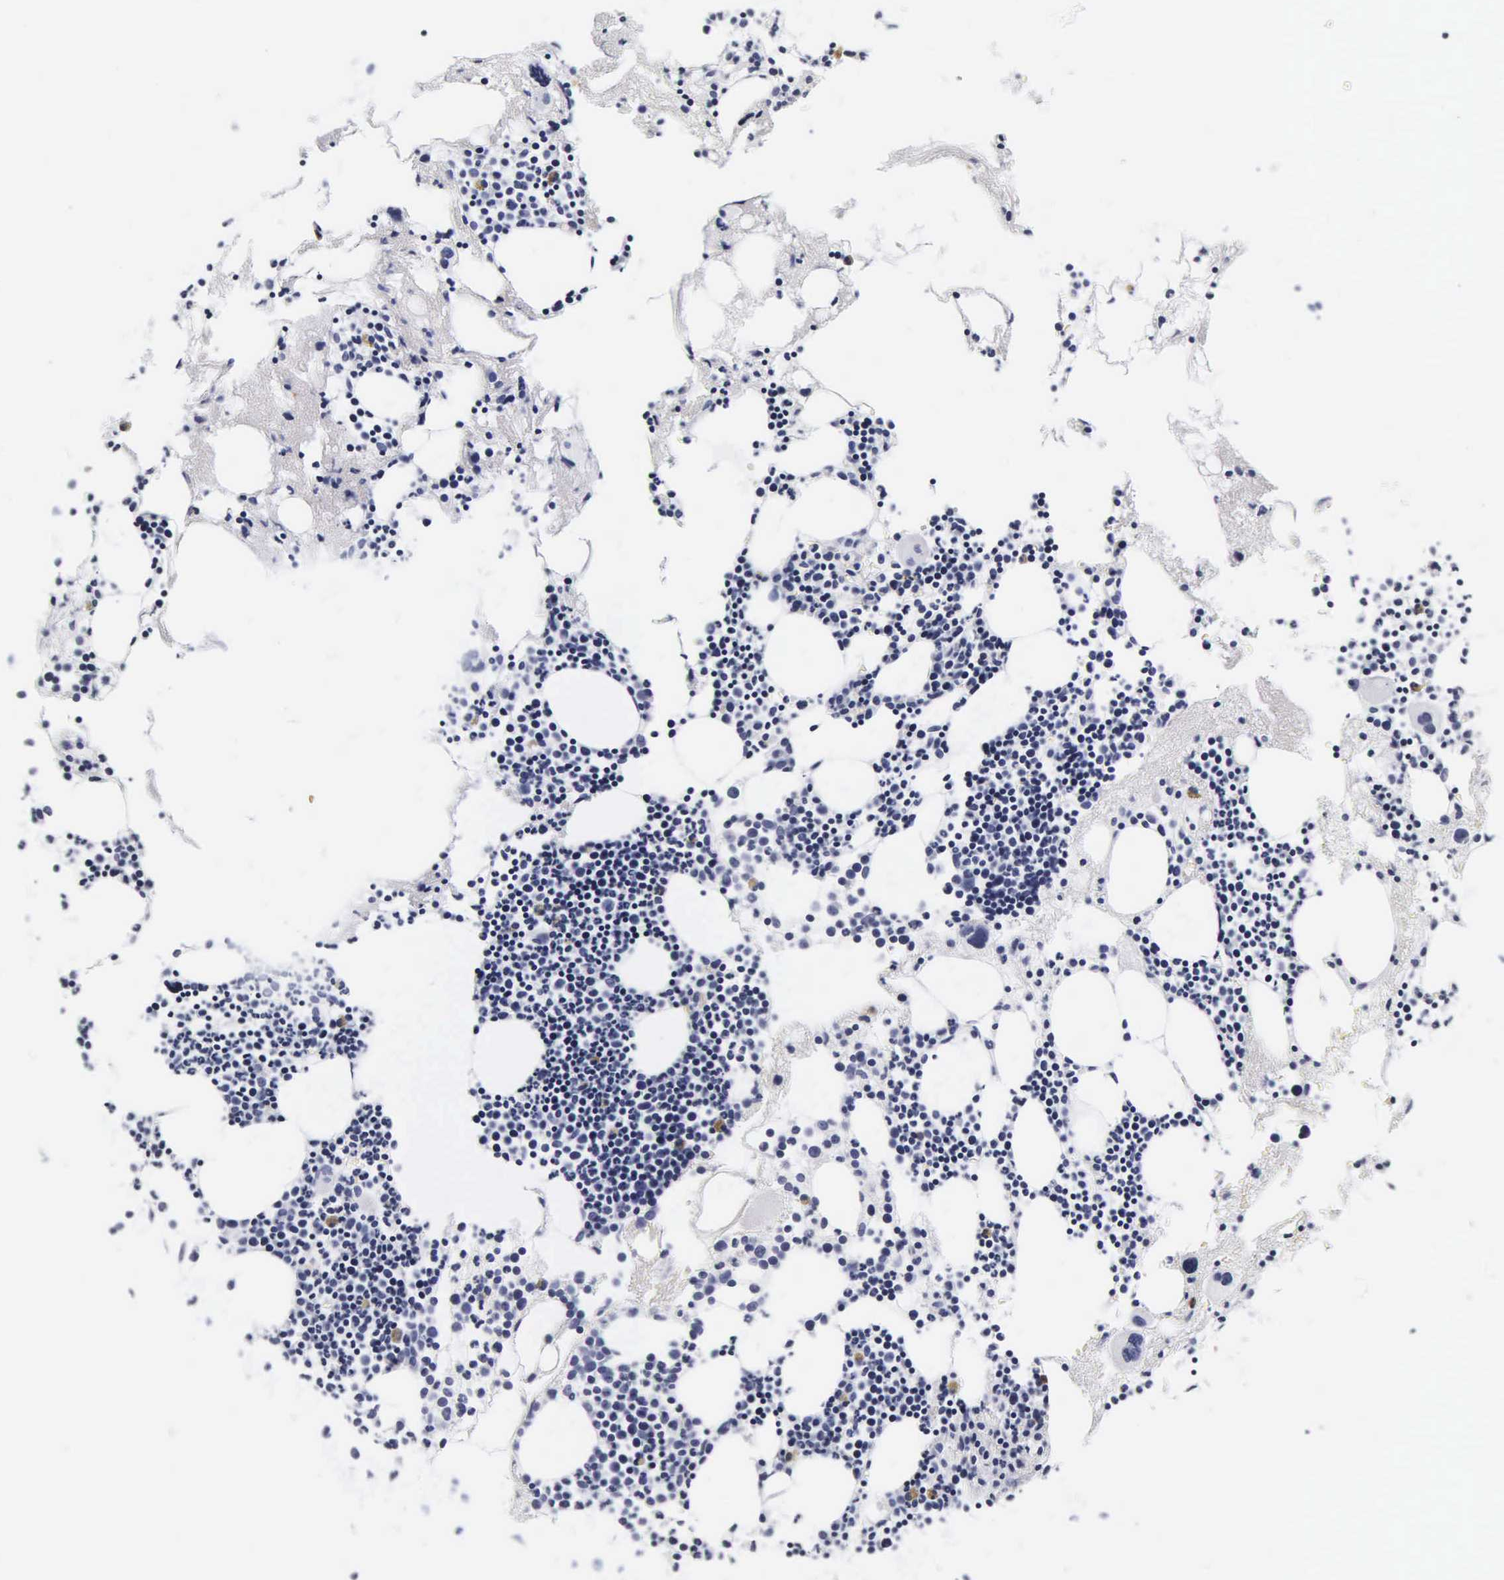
{"staining": {"intensity": "negative", "quantity": "none", "location": "none"}, "tissue": "bone marrow", "cell_type": "Hematopoietic cells", "image_type": "normal", "snomed": [{"axis": "morphology", "description": "Normal tissue, NOS"}, {"axis": "topography", "description": "Bone marrow"}], "caption": "DAB (3,3'-diaminobenzidine) immunohistochemical staining of benign bone marrow shows no significant positivity in hematopoietic cells.", "gene": "KRT18", "patient": {"sex": "male", "age": 75}}